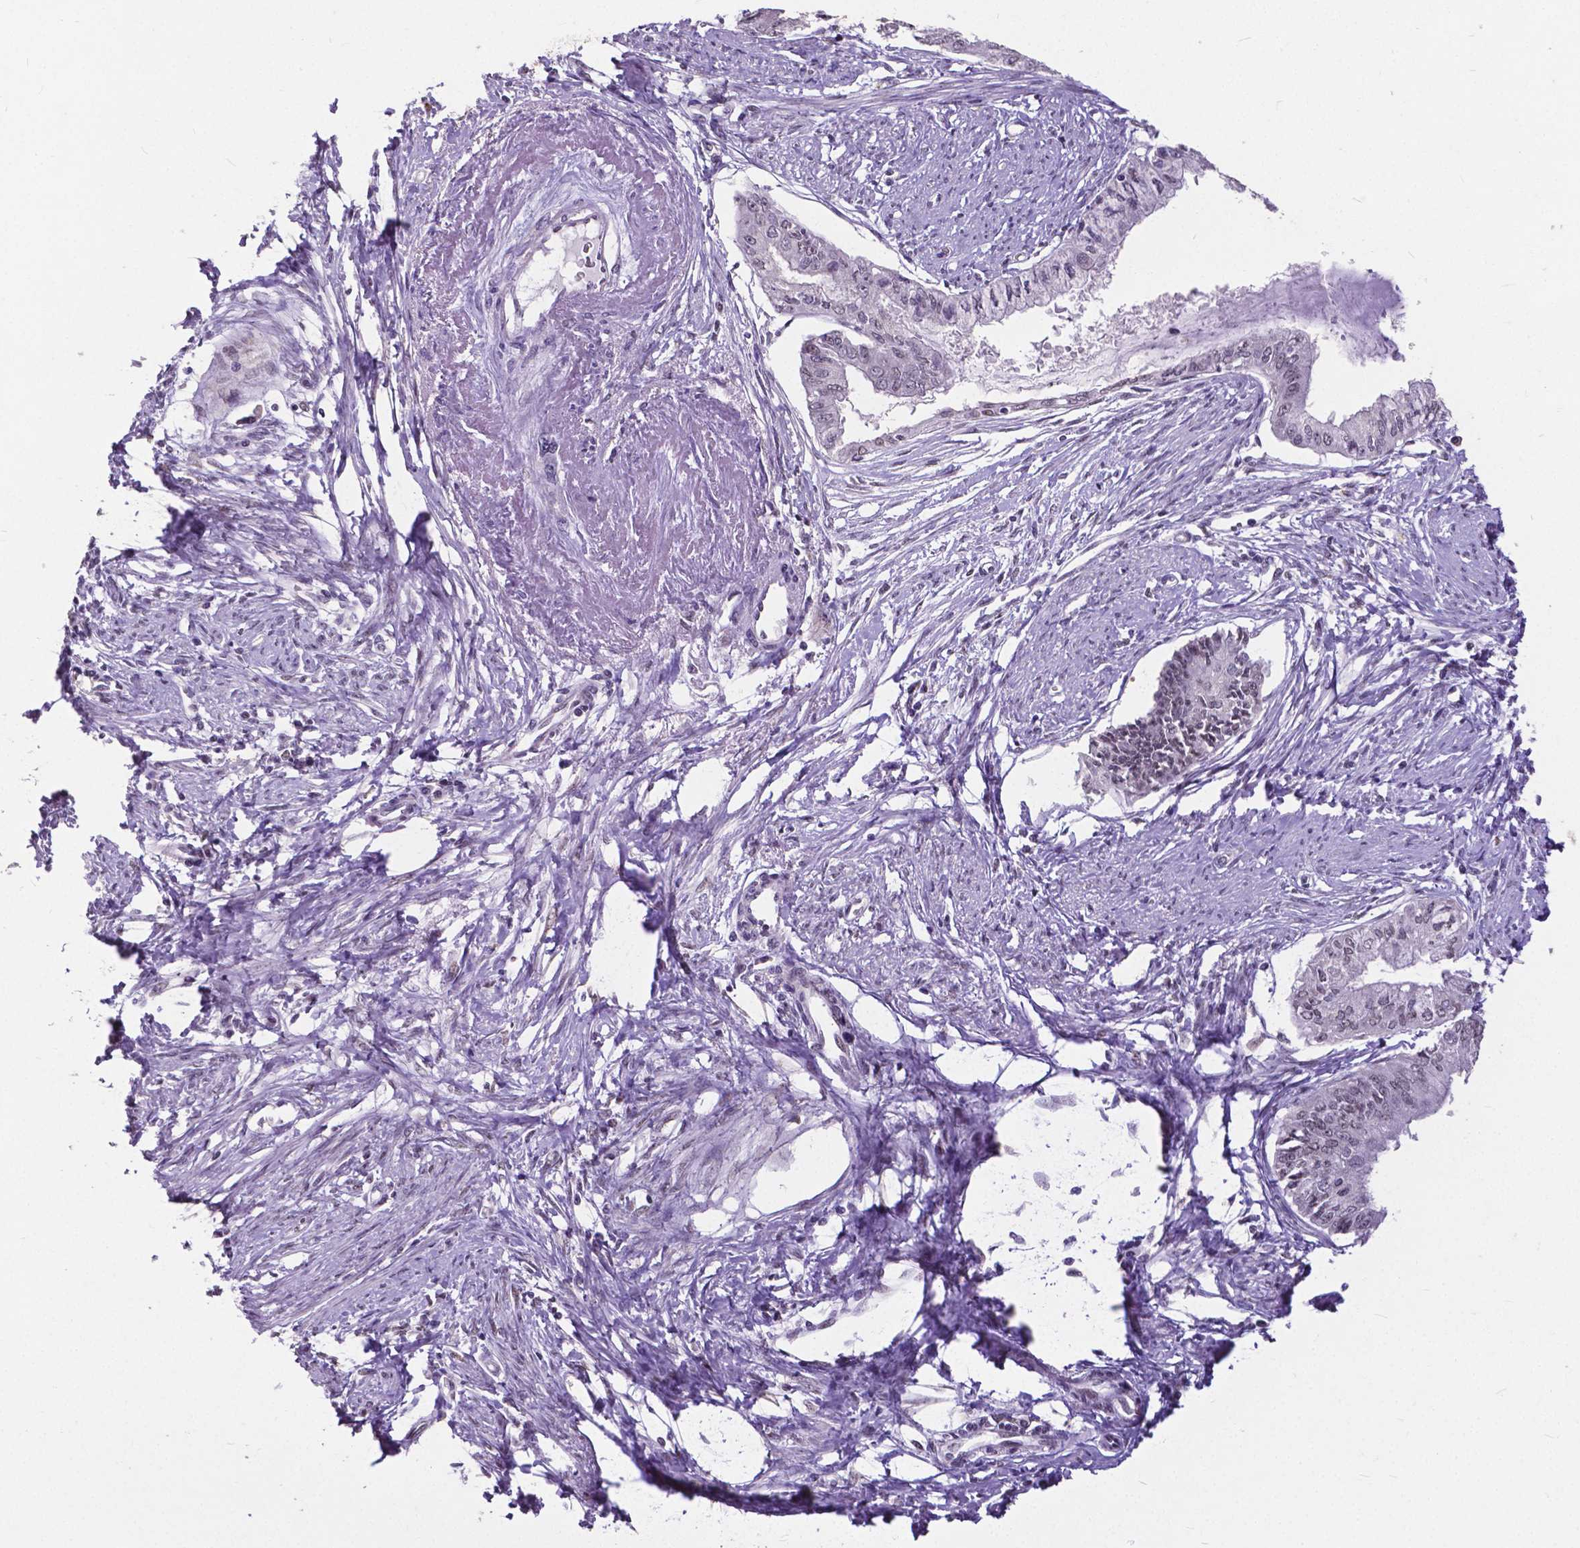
{"staining": {"intensity": "negative", "quantity": "none", "location": "none"}, "tissue": "endometrial cancer", "cell_type": "Tumor cells", "image_type": "cancer", "snomed": [{"axis": "morphology", "description": "Adenocarcinoma, NOS"}, {"axis": "topography", "description": "Endometrium"}], "caption": "Image shows no significant protein staining in tumor cells of endometrial cancer (adenocarcinoma). (DAB (3,3'-diaminobenzidine) immunohistochemistry (IHC) visualized using brightfield microscopy, high magnification).", "gene": "ATRX", "patient": {"sex": "female", "age": 76}}